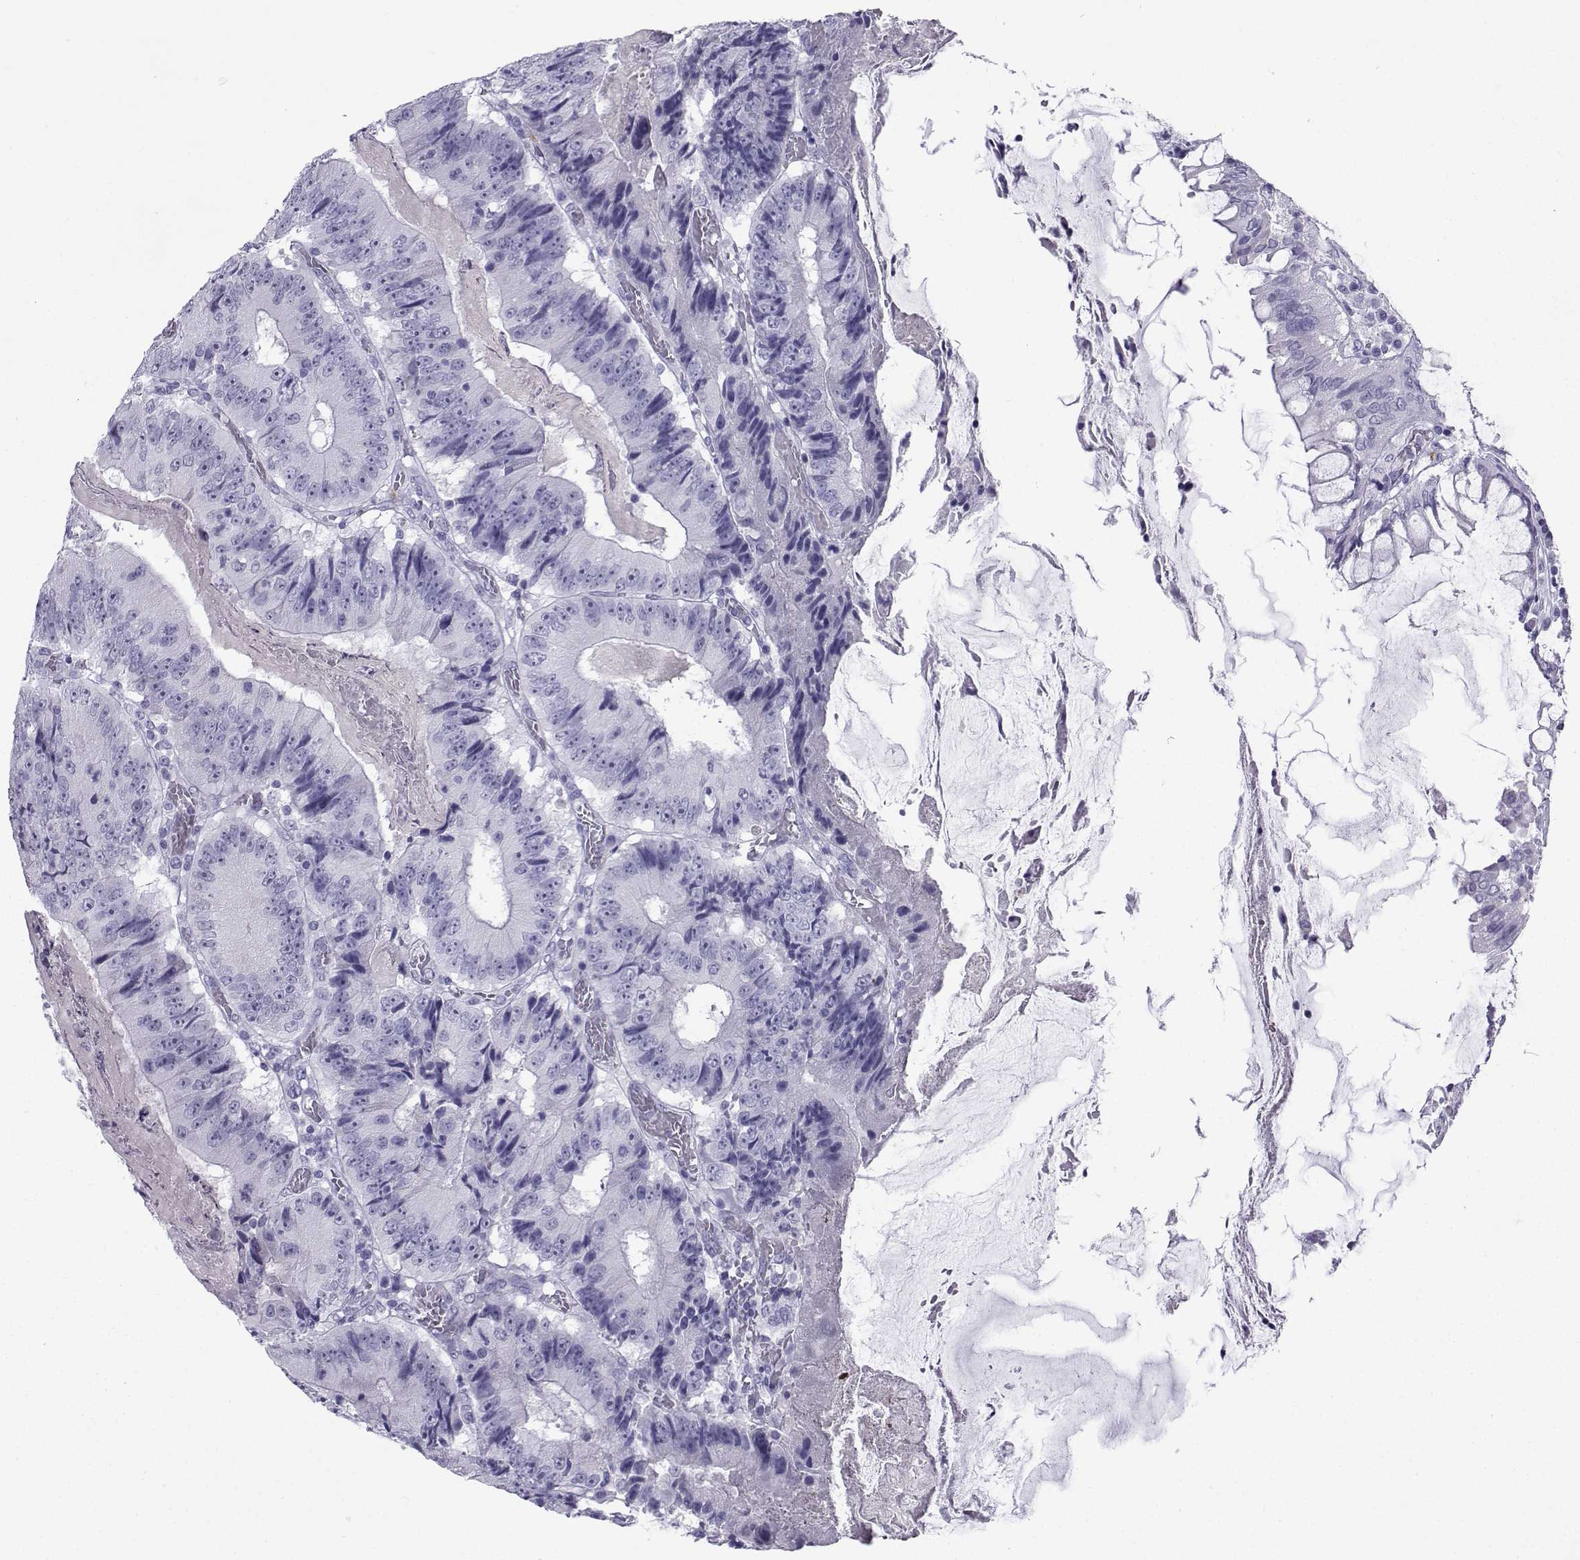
{"staining": {"intensity": "negative", "quantity": "none", "location": "none"}, "tissue": "colorectal cancer", "cell_type": "Tumor cells", "image_type": "cancer", "snomed": [{"axis": "morphology", "description": "Adenocarcinoma, NOS"}, {"axis": "topography", "description": "Colon"}], "caption": "High power microscopy micrograph of an IHC photomicrograph of colorectal cancer, revealing no significant expression in tumor cells.", "gene": "SLC18A2", "patient": {"sex": "female", "age": 86}}